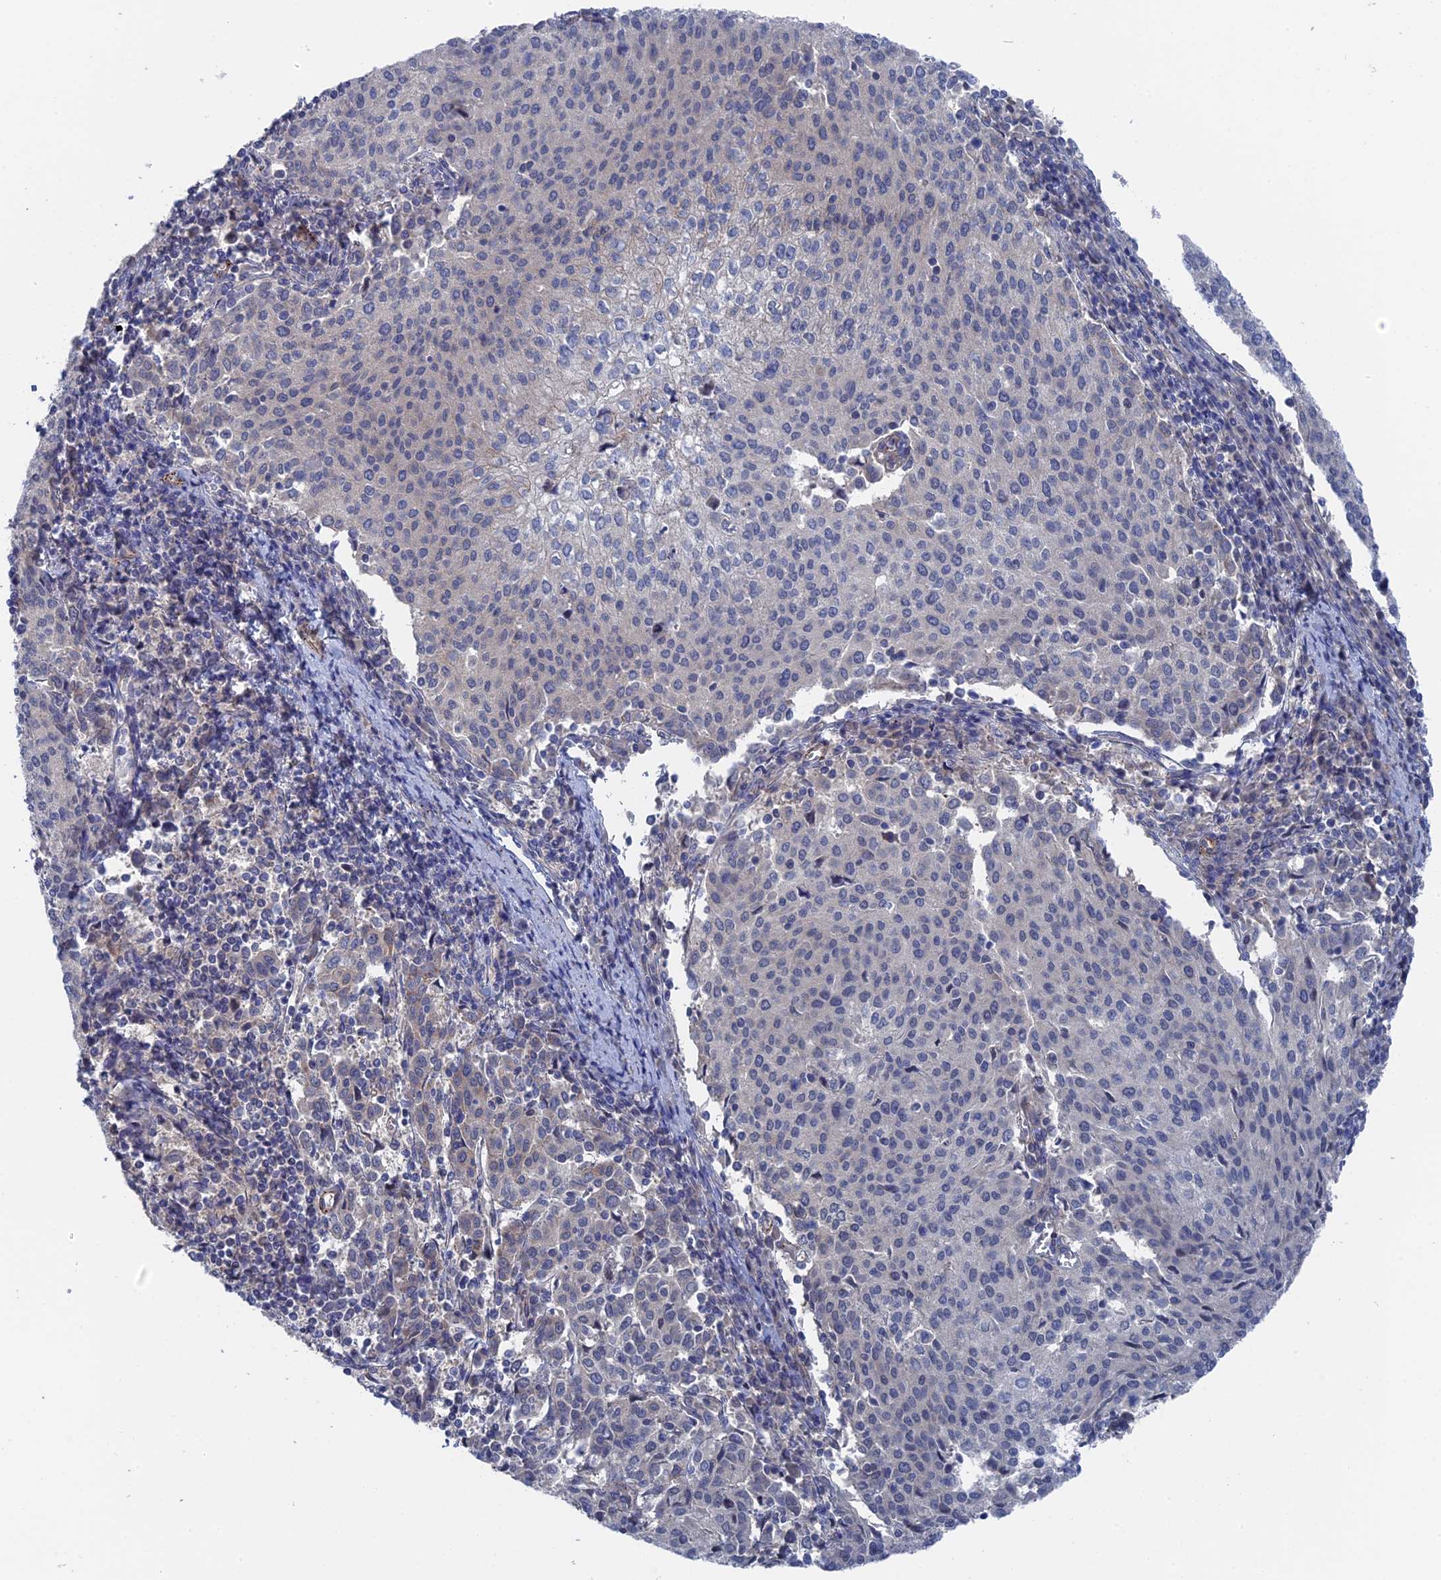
{"staining": {"intensity": "negative", "quantity": "none", "location": "none"}, "tissue": "cervical cancer", "cell_type": "Tumor cells", "image_type": "cancer", "snomed": [{"axis": "morphology", "description": "Squamous cell carcinoma, NOS"}, {"axis": "topography", "description": "Cervix"}], "caption": "This is an immunohistochemistry (IHC) image of cervical squamous cell carcinoma. There is no expression in tumor cells.", "gene": "MTHFSD", "patient": {"sex": "female", "age": 46}}